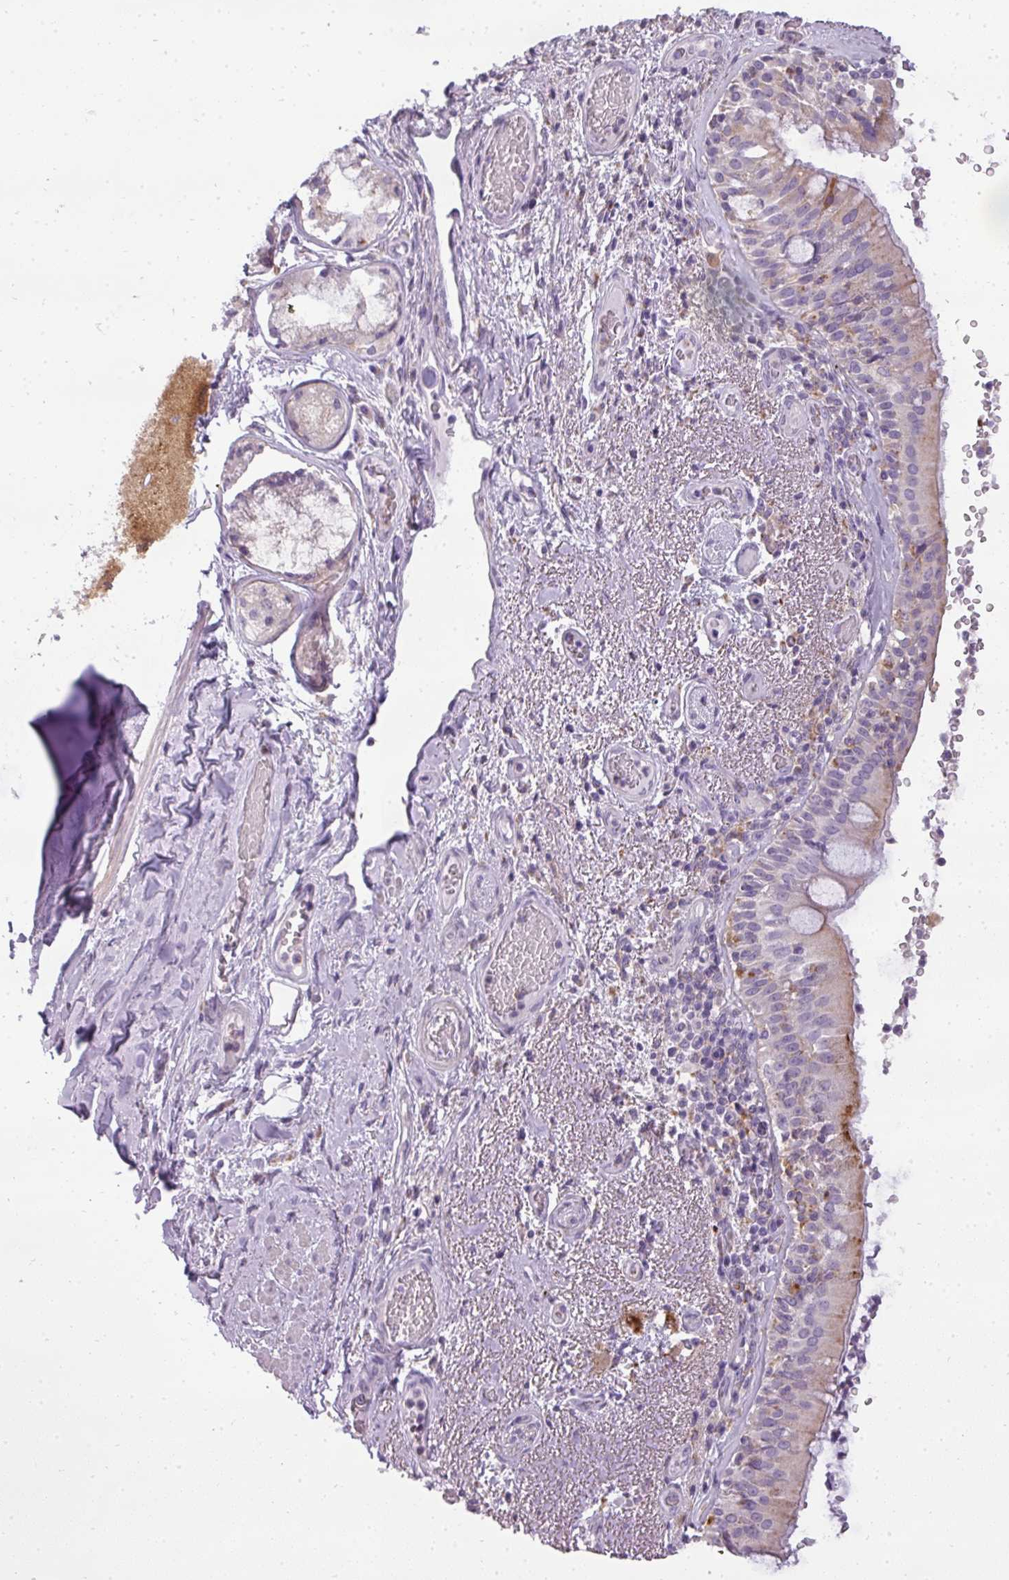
{"staining": {"intensity": "weak", "quantity": "<25%", "location": "cytoplasmic/membranous"}, "tissue": "bronchus", "cell_type": "Respiratory epithelial cells", "image_type": "normal", "snomed": [{"axis": "morphology", "description": "Normal tissue, NOS"}, {"axis": "topography", "description": "Cartilage tissue"}, {"axis": "topography", "description": "Bronchus"}], "caption": "IHC histopathology image of unremarkable bronchus: bronchus stained with DAB (3,3'-diaminobenzidine) exhibits no significant protein positivity in respiratory epithelial cells.", "gene": "ATP6V1D", "patient": {"sex": "male", "age": 63}}